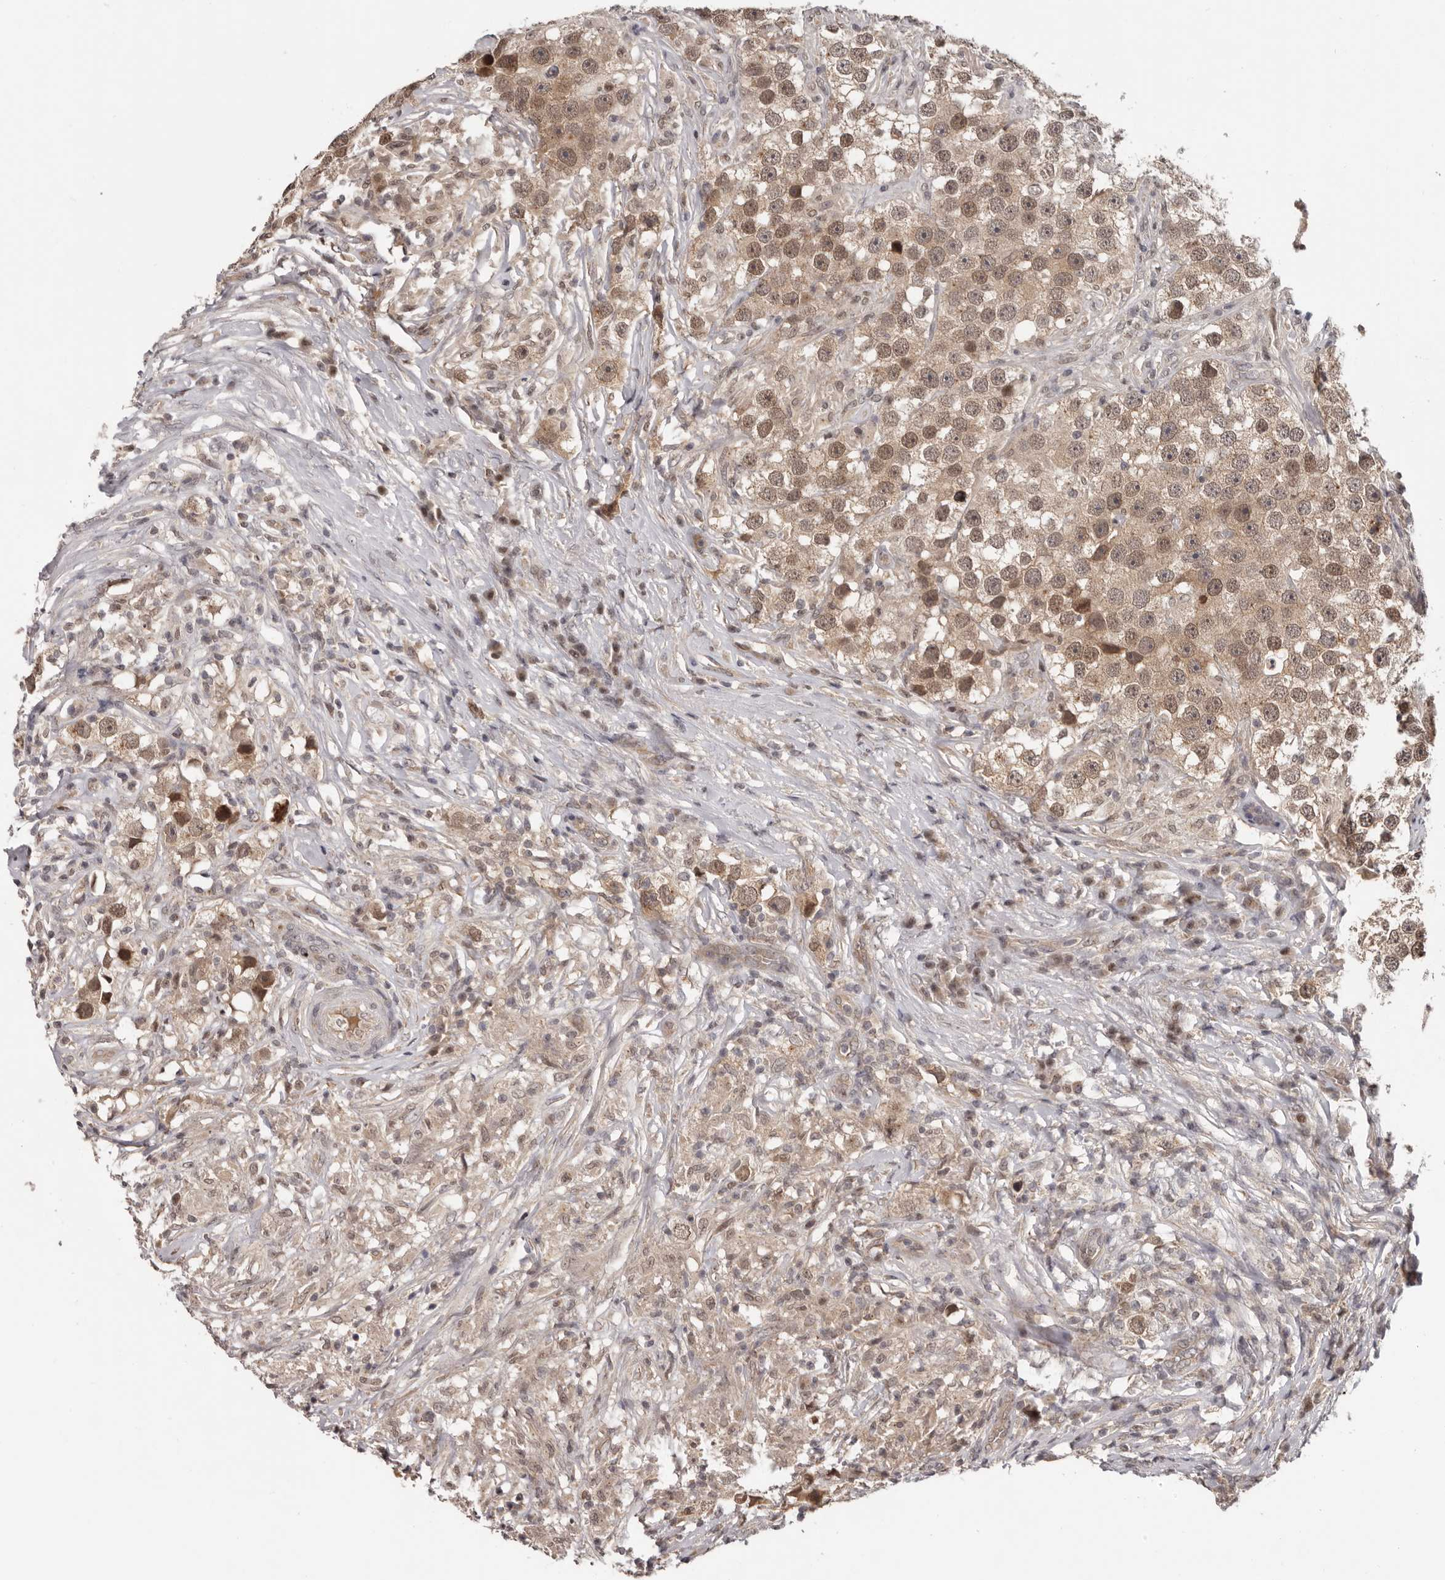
{"staining": {"intensity": "moderate", "quantity": ">75%", "location": "cytoplasmic/membranous,nuclear"}, "tissue": "testis cancer", "cell_type": "Tumor cells", "image_type": "cancer", "snomed": [{"axis": "morphology", "description": "Seminoma, NOS"}, {"axis": "topography", "description": "Testis"}], "caption": "This histopathology image demonstrates immunohistochemistry (IHC) staining of testis cancer (seminoma), with medium moderate cytoplasmic/membranous and nuclear positivity in approximately >75% of tumor cells.", "gene": "TBX5", "patient": {"sex": "male", "age": 49}}